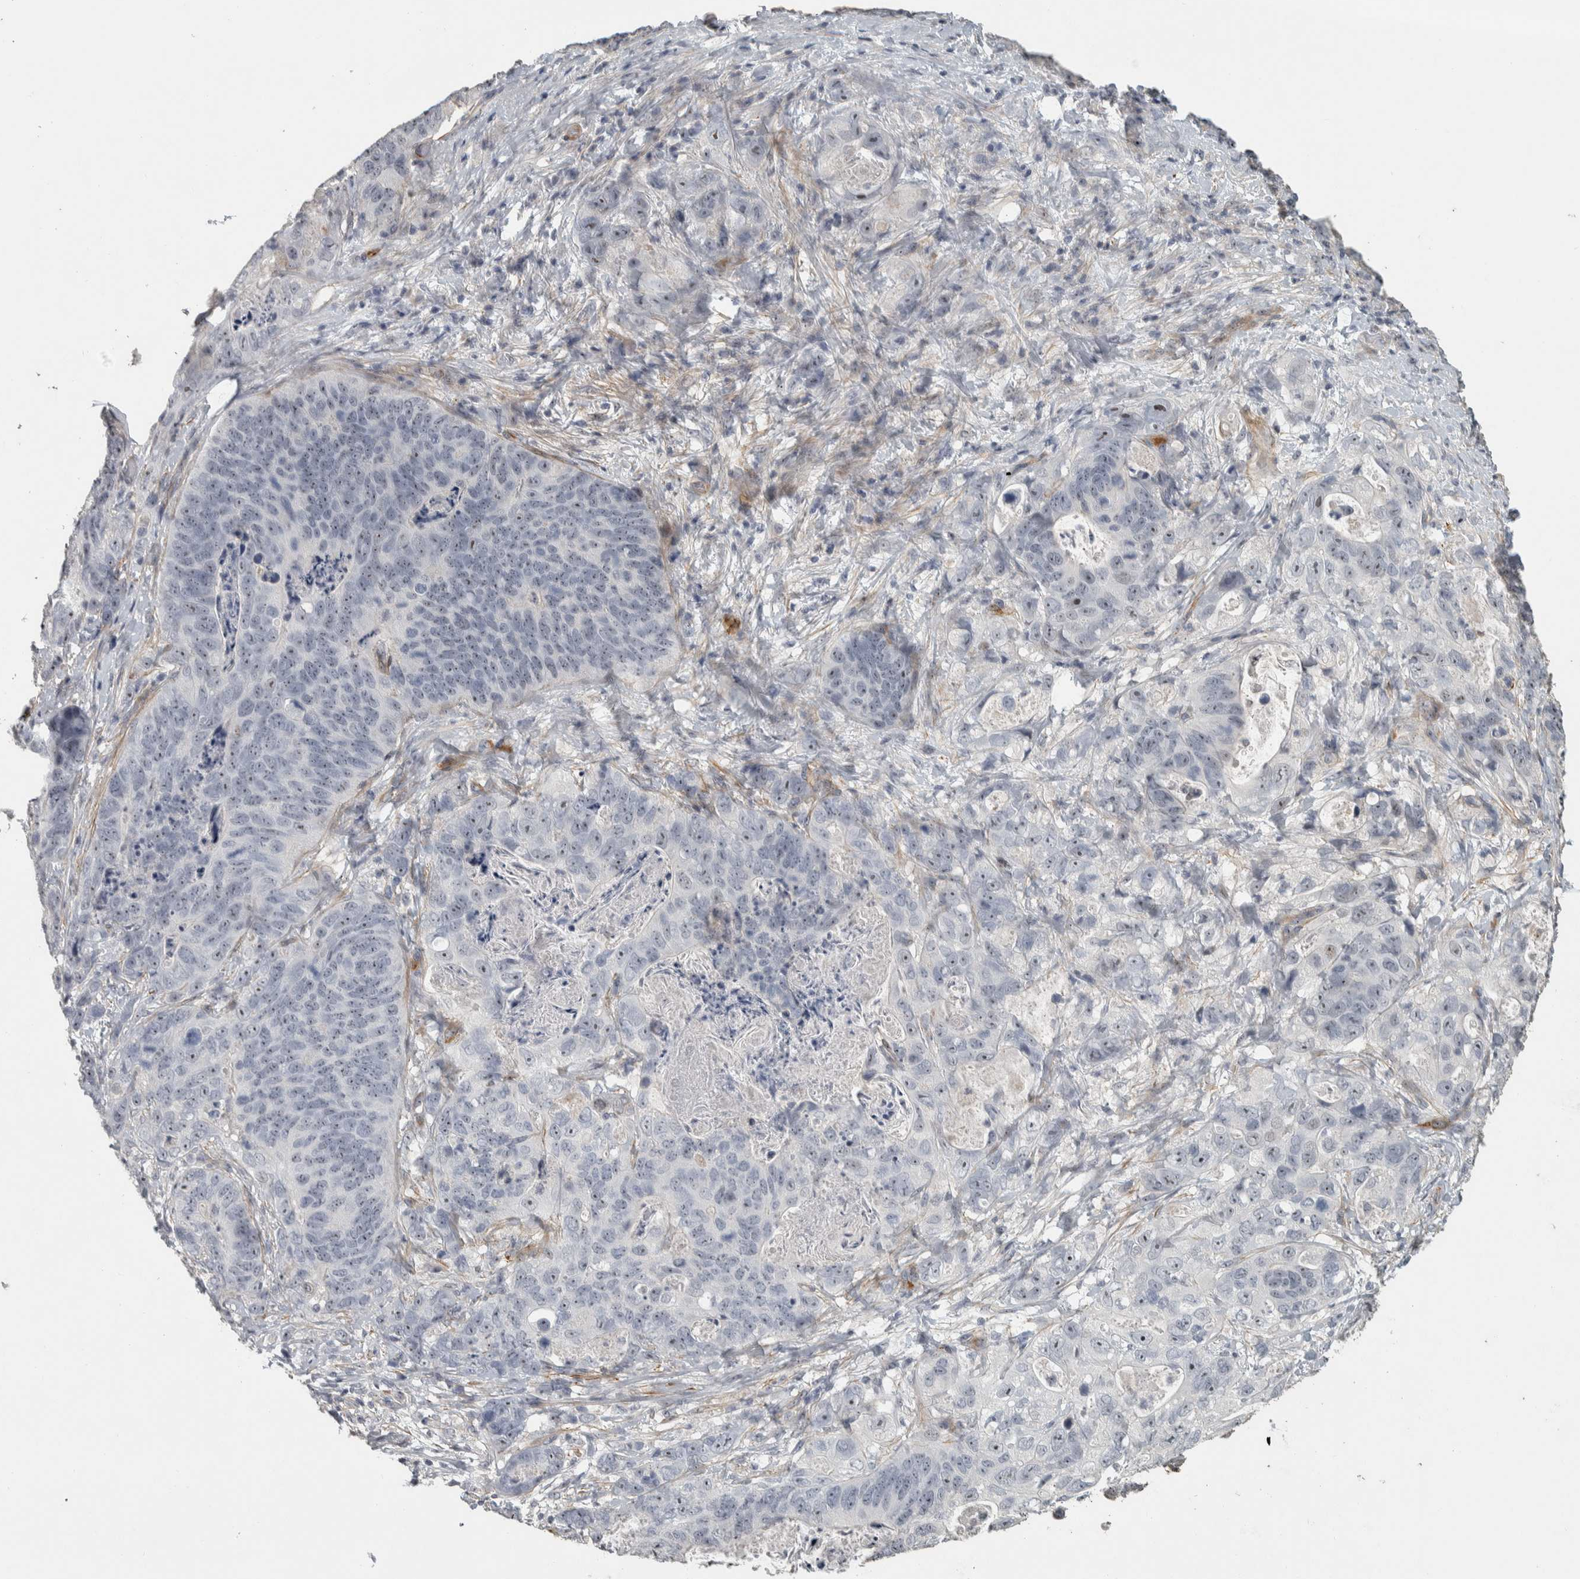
{"staining": {"intensity": "weak", "quantity": "25%-75%", "location": "nuclear"}, "tissue": "stomach cancer", "cell_type": "Tumor cells", "image_type": "cancer", "snomed": [{"axis": "morphology", "description": "Normal tissue, NOS"}, {"axis": "morphology", "description": "Adenocarcinoma, NOS"}, {"axis": "topography", "description": "Stomach"}], "caption": "Weak nuclear positivity is seen in approximately 25%-75% of tumor cells in adenocarcinoma (stomach).", "gene": "DCAF10", "patient": {"sex": "female", "age": 89}}